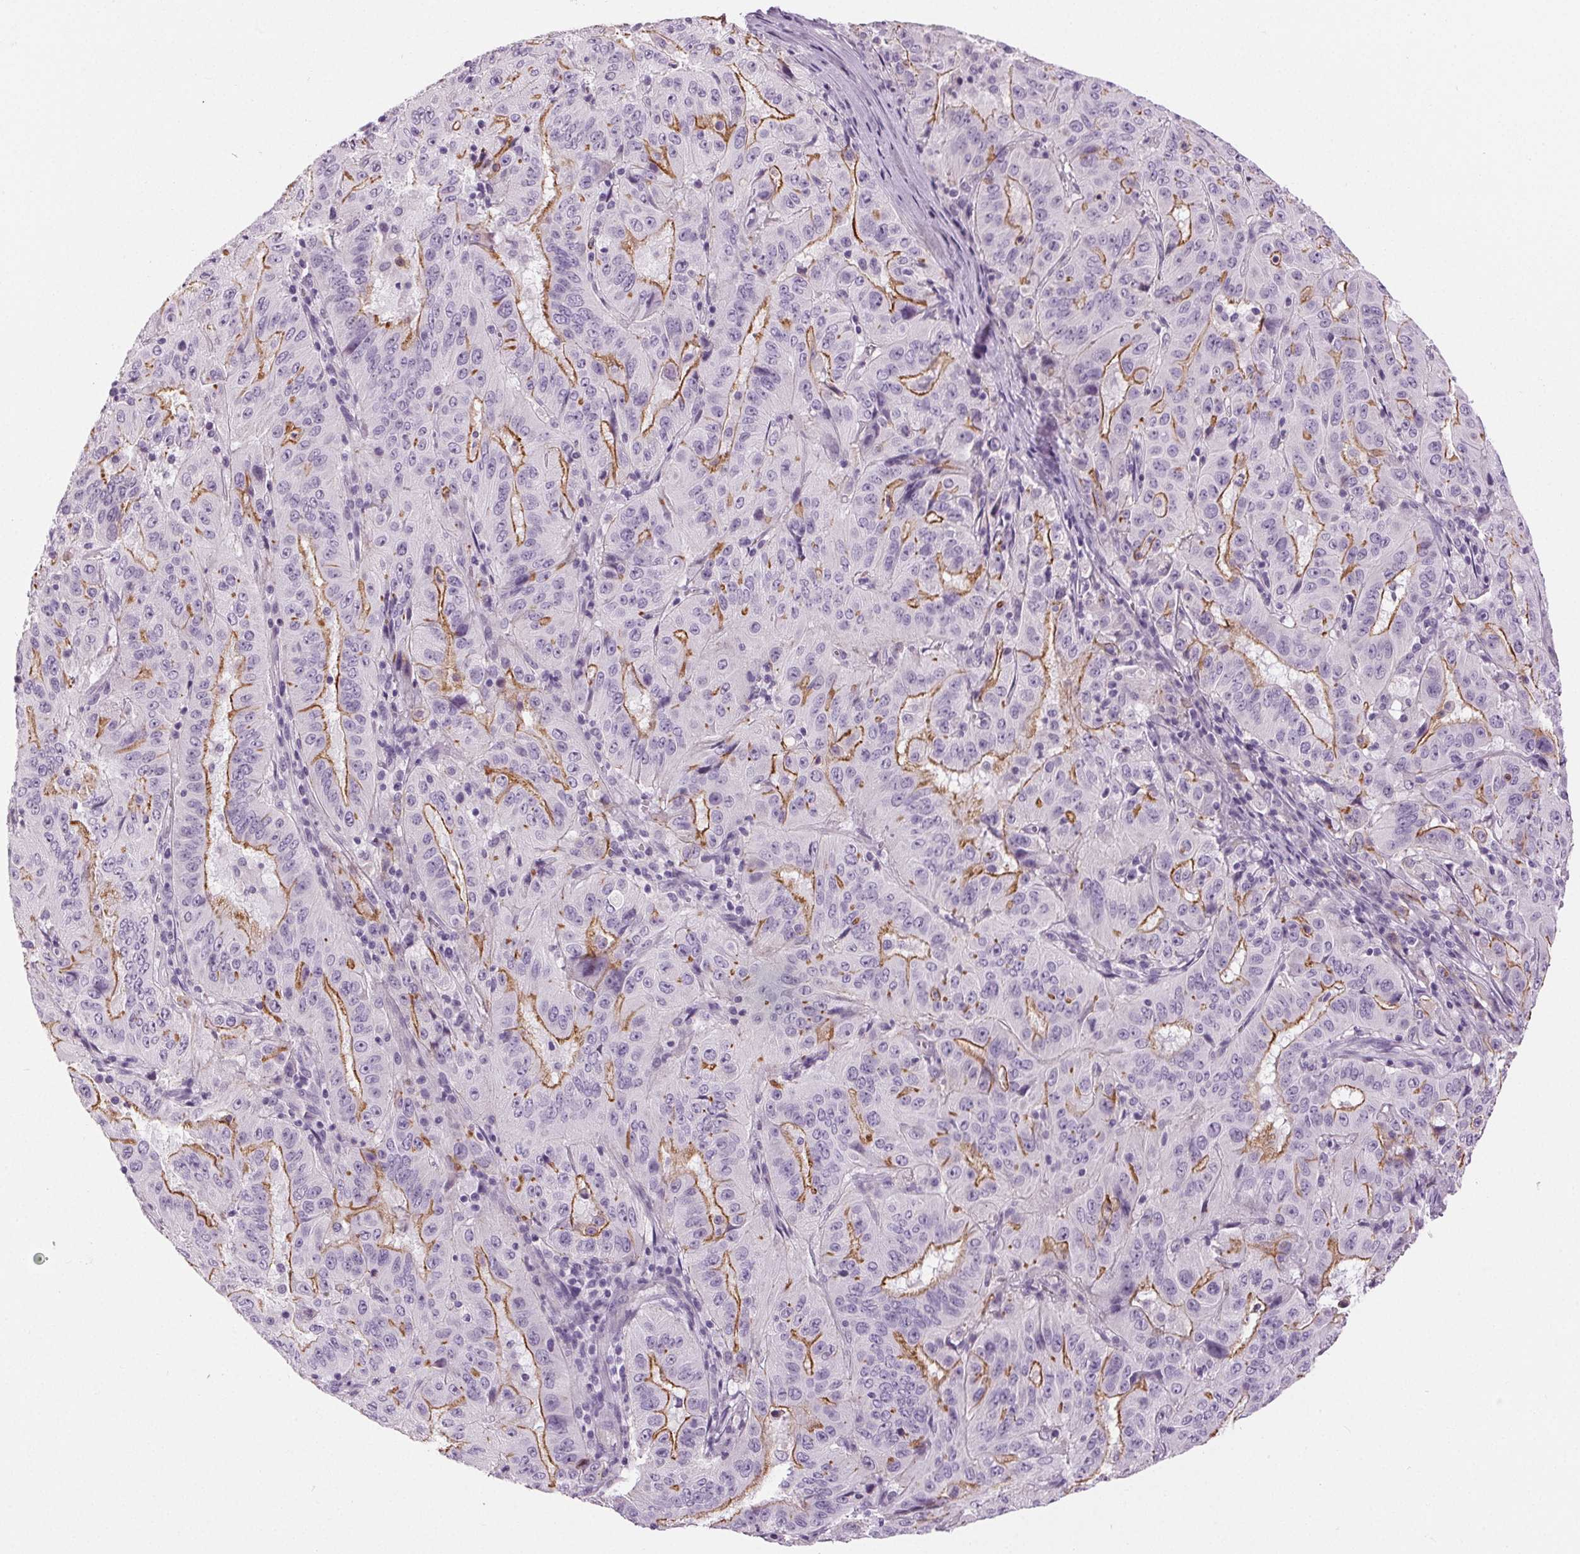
{"staining": {"intensity": "moderate", "quantity": "25%-75%", "location": "cytoplasmic/membranous"}, "tissue": "pancreatic cancer", "cell_type": "Tumor cells", "image_type": "cancer", "snomed": [{"axis": "morphology", "description": "Adenocarcinoma, NOS"}, {"axis": "topography", "description": "Pancreas"}], "caption": "Immunohistochemistry (IHC) of adenocarcinoma (pancreatic) displays medium levels of moderate cytoplasmic/membranous positivity in approximately 25%-75% of tumor cells.", "gene": "MISP", "patient": {"sex": "male", "age": 63}}